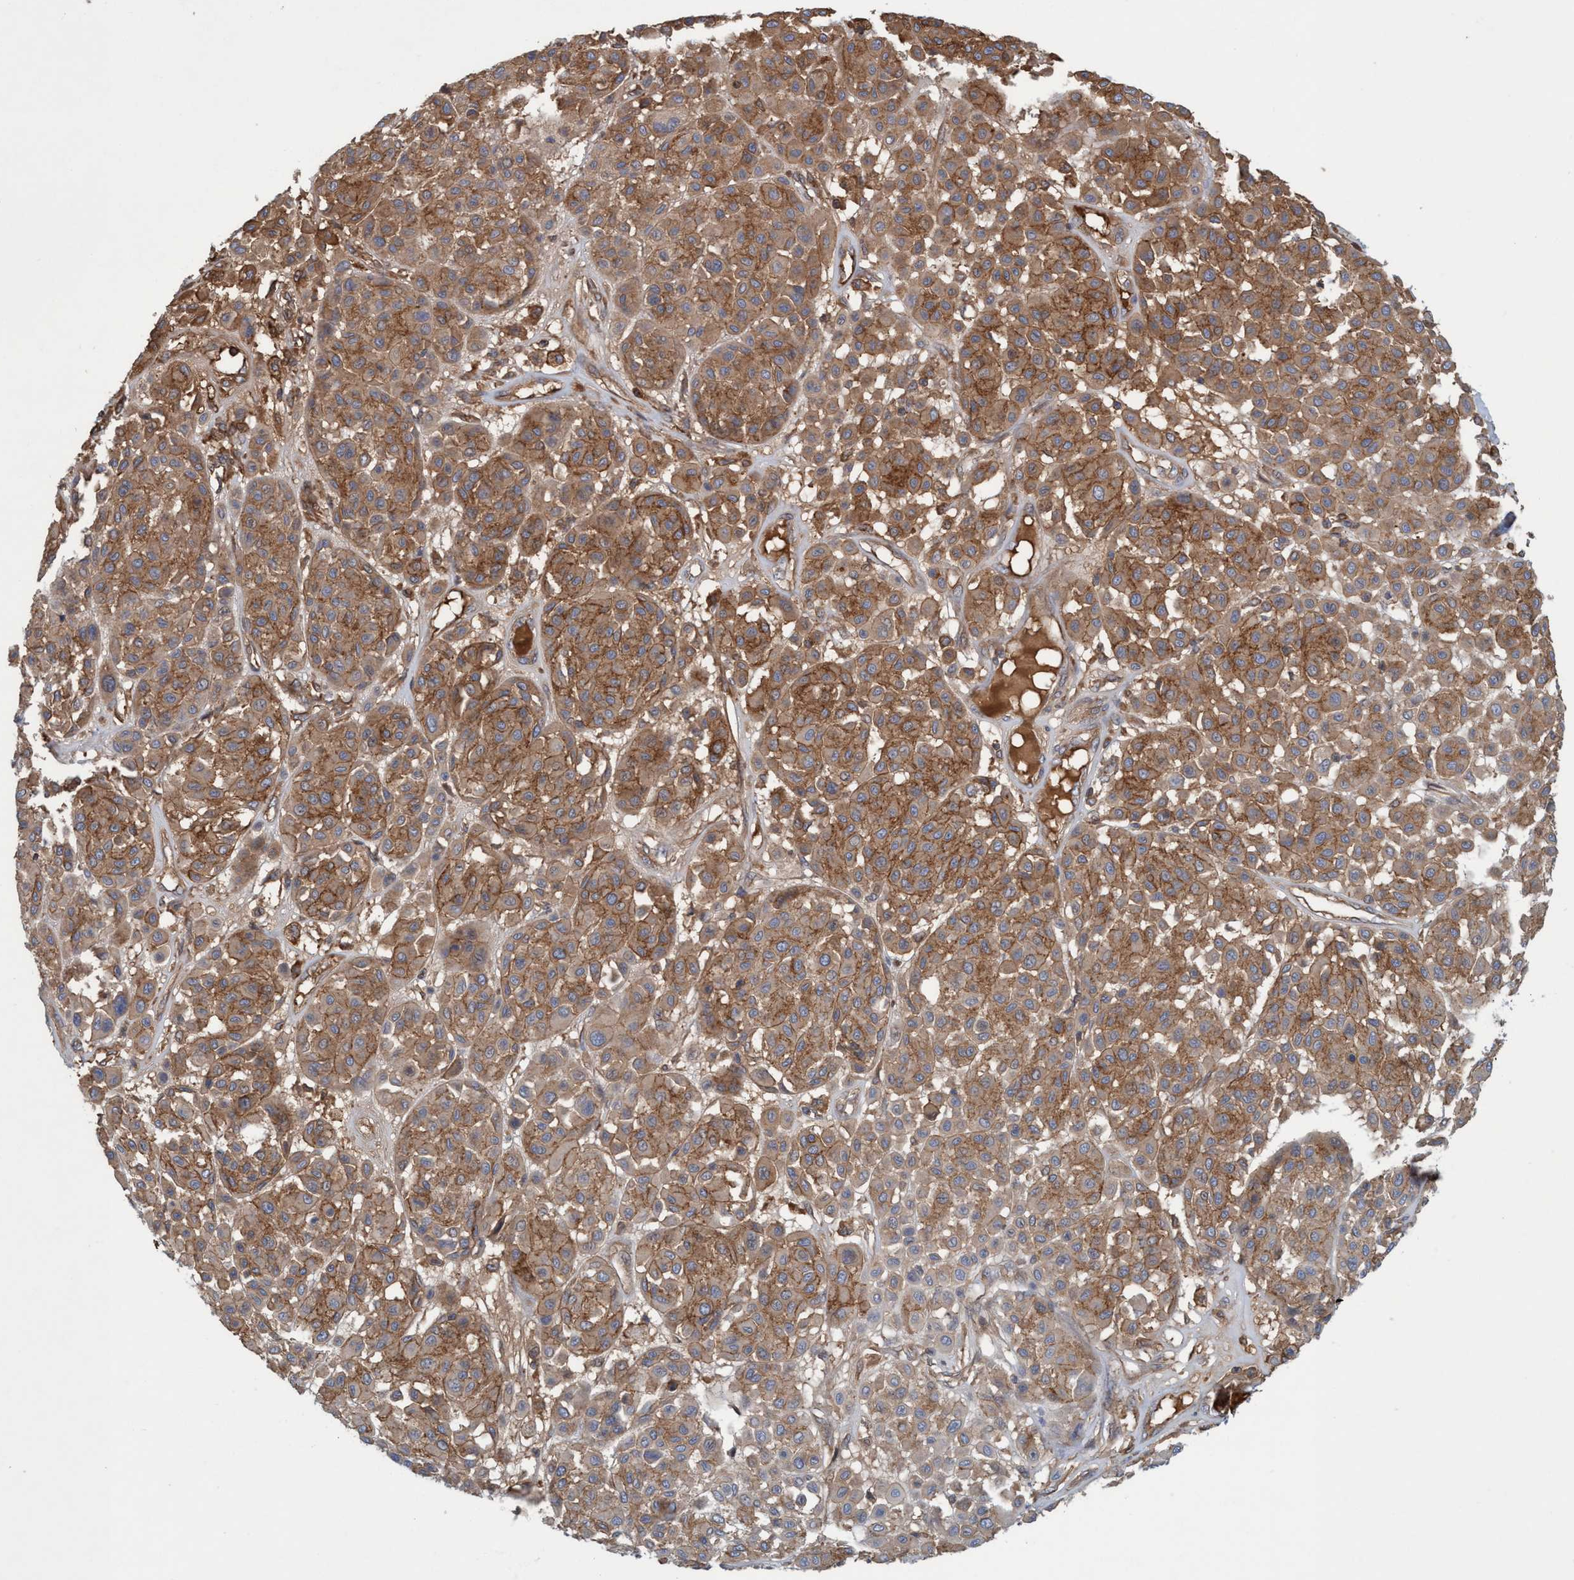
{"staining": {"intensity": "moderate", "quantity": ">75%", "location": "cytoplasmic/membranous"}, "tissue": "melanoma", "cell_type": "Tumor cells", "image_type": "cancer", "snomed": [{"axis": "morphology", "description": "Malignant melanoma, Metastatic site"}, {"axis": "topography", "description": "Soft tissue"}], "caption": "Immunohistochemistry (IHC) (DAB (3,3'-diaminobenzidine)) staining of malignant melanoma (metastatic site) demonstrates moderate cytoplasmic/membranous protein expression in about >75% of tumor cells. Using DAB (brown) and hematoxylin (blue) stains, captured at high magnification using brightfield microscopy.", "gene": "SPECC1", "patient": {"sex": "male", "age": 41}}